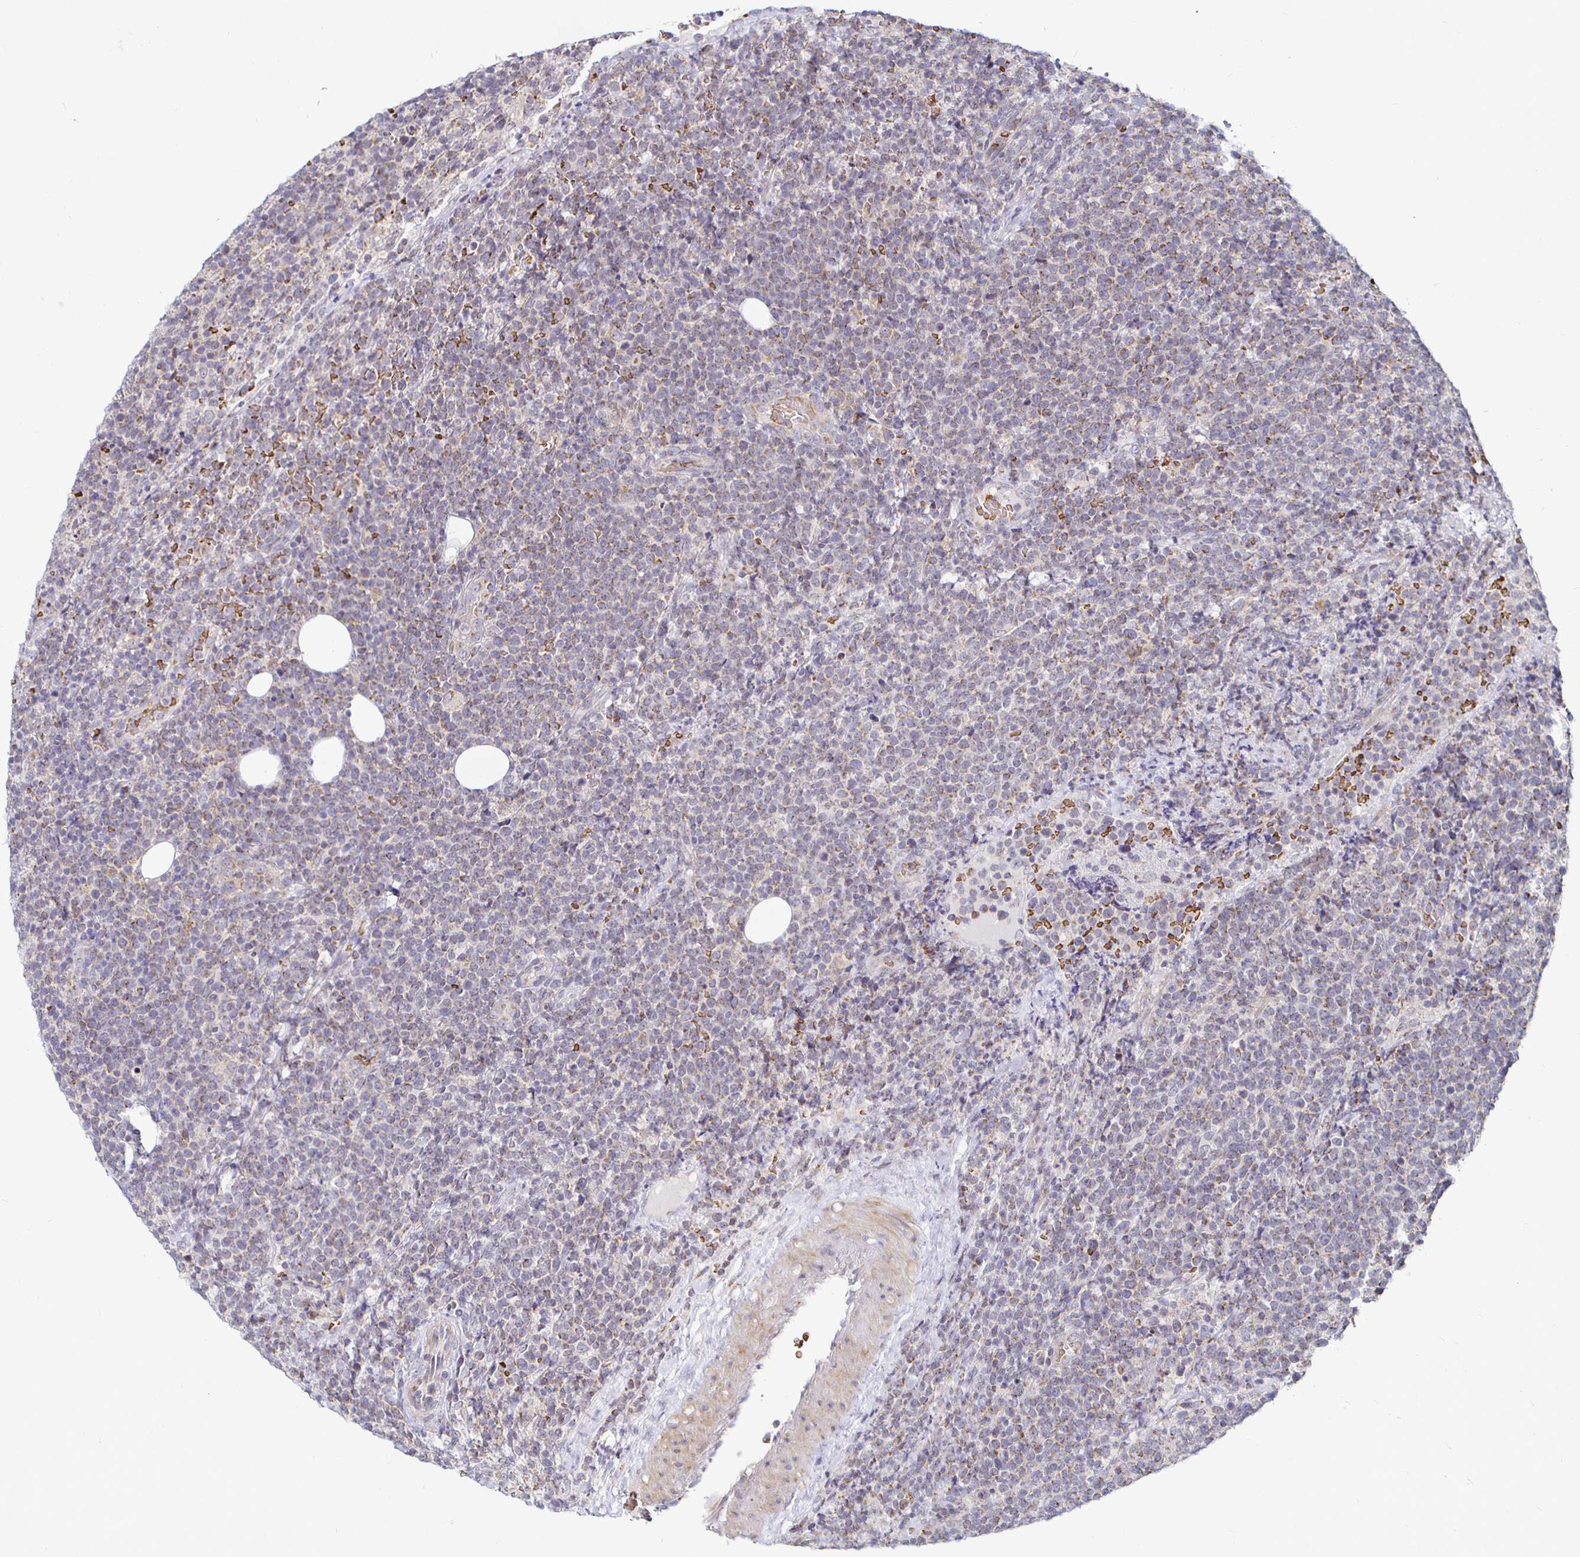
{"staining": {"intensity": "moderate", "quantity": "<25%", "location": "cytoplasmic/membranous"}, "tissue": "lymphoma", "cell_type": "Tumor cells", "image_type": "cancer", "snomed": [{"axis": "morphology", "description": "Malignant lymphoma, non-Hodgkin's type, High grade"}, {"axis": "topography", "description": "Lymph node"}], "caption": "High-magnification brightfield microscopy of lymphoma stained with DAB (3,3'-diaminobenzidine) (brown) and counterstained with hematoxylin (blue). tumor cells exhibit moderate cytoplasmic/membranous expression is appreciated in approximately<25% of cells. The staining was performed using DAB, with brown indicating positive protein expression. Nuclei are stained blue with hematoxylin.", "gene": "ATG3", "patient": {"sex": "male", "age": 61}}